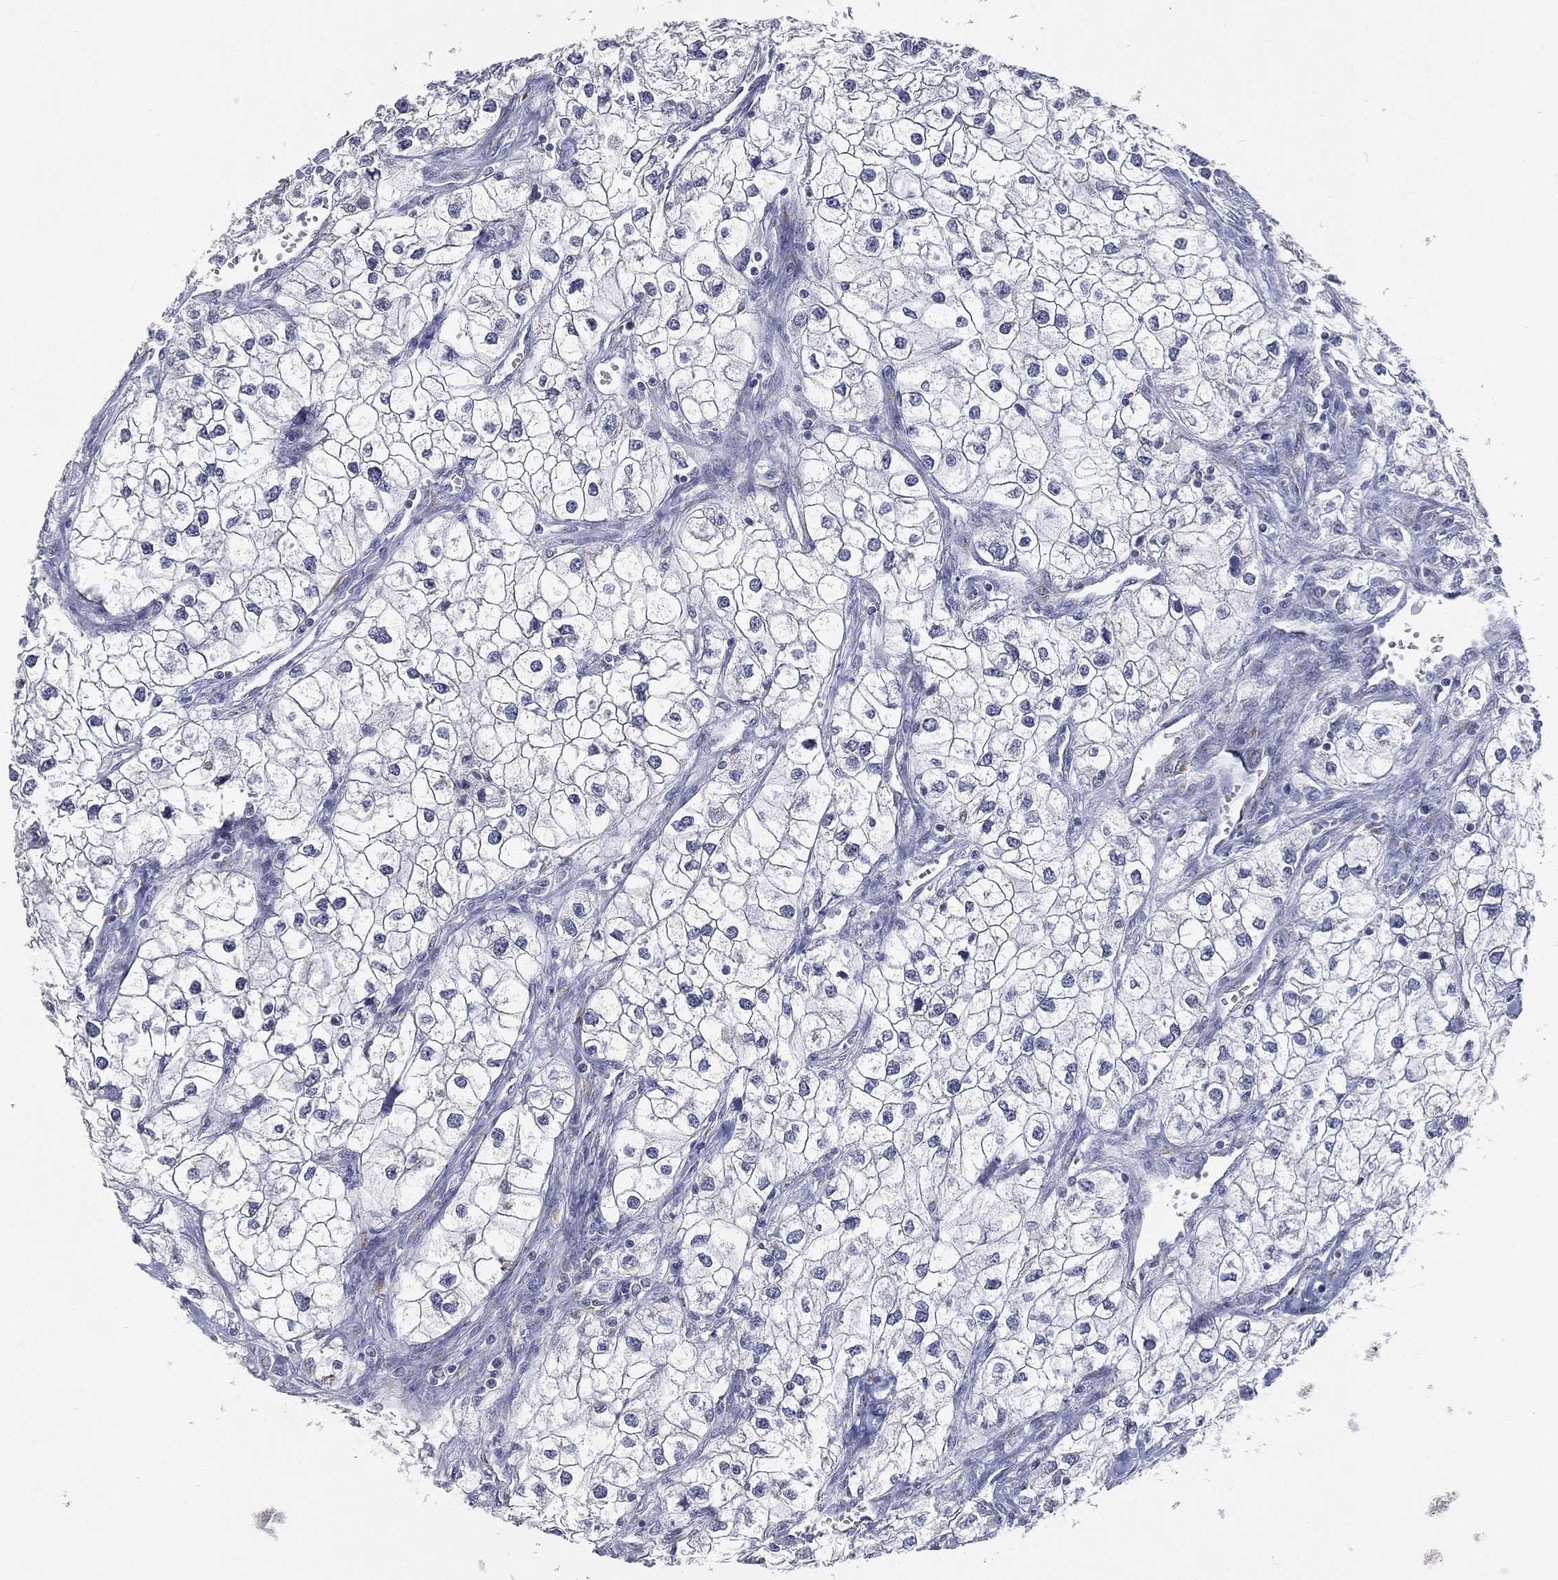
{"staining": {"intensity": "negative", "quantity": "none", "location": "none"}, "tissue": "renal cancer", "cell_type": "Tumor cells", "image_type": "cancer", "snomed": [{"axis": "morphology", "description": "Adenocarcinoma, NOS"}, {"axis": "topography", "description": "Kidney"}], "caption": "Immunohistochemistry micrograph of renal cancer stained for a protein (brown), which exhibits no expression in tumor cells.", "gene": "TICAM1", "patient": {"sex": "male", "age": 59}}